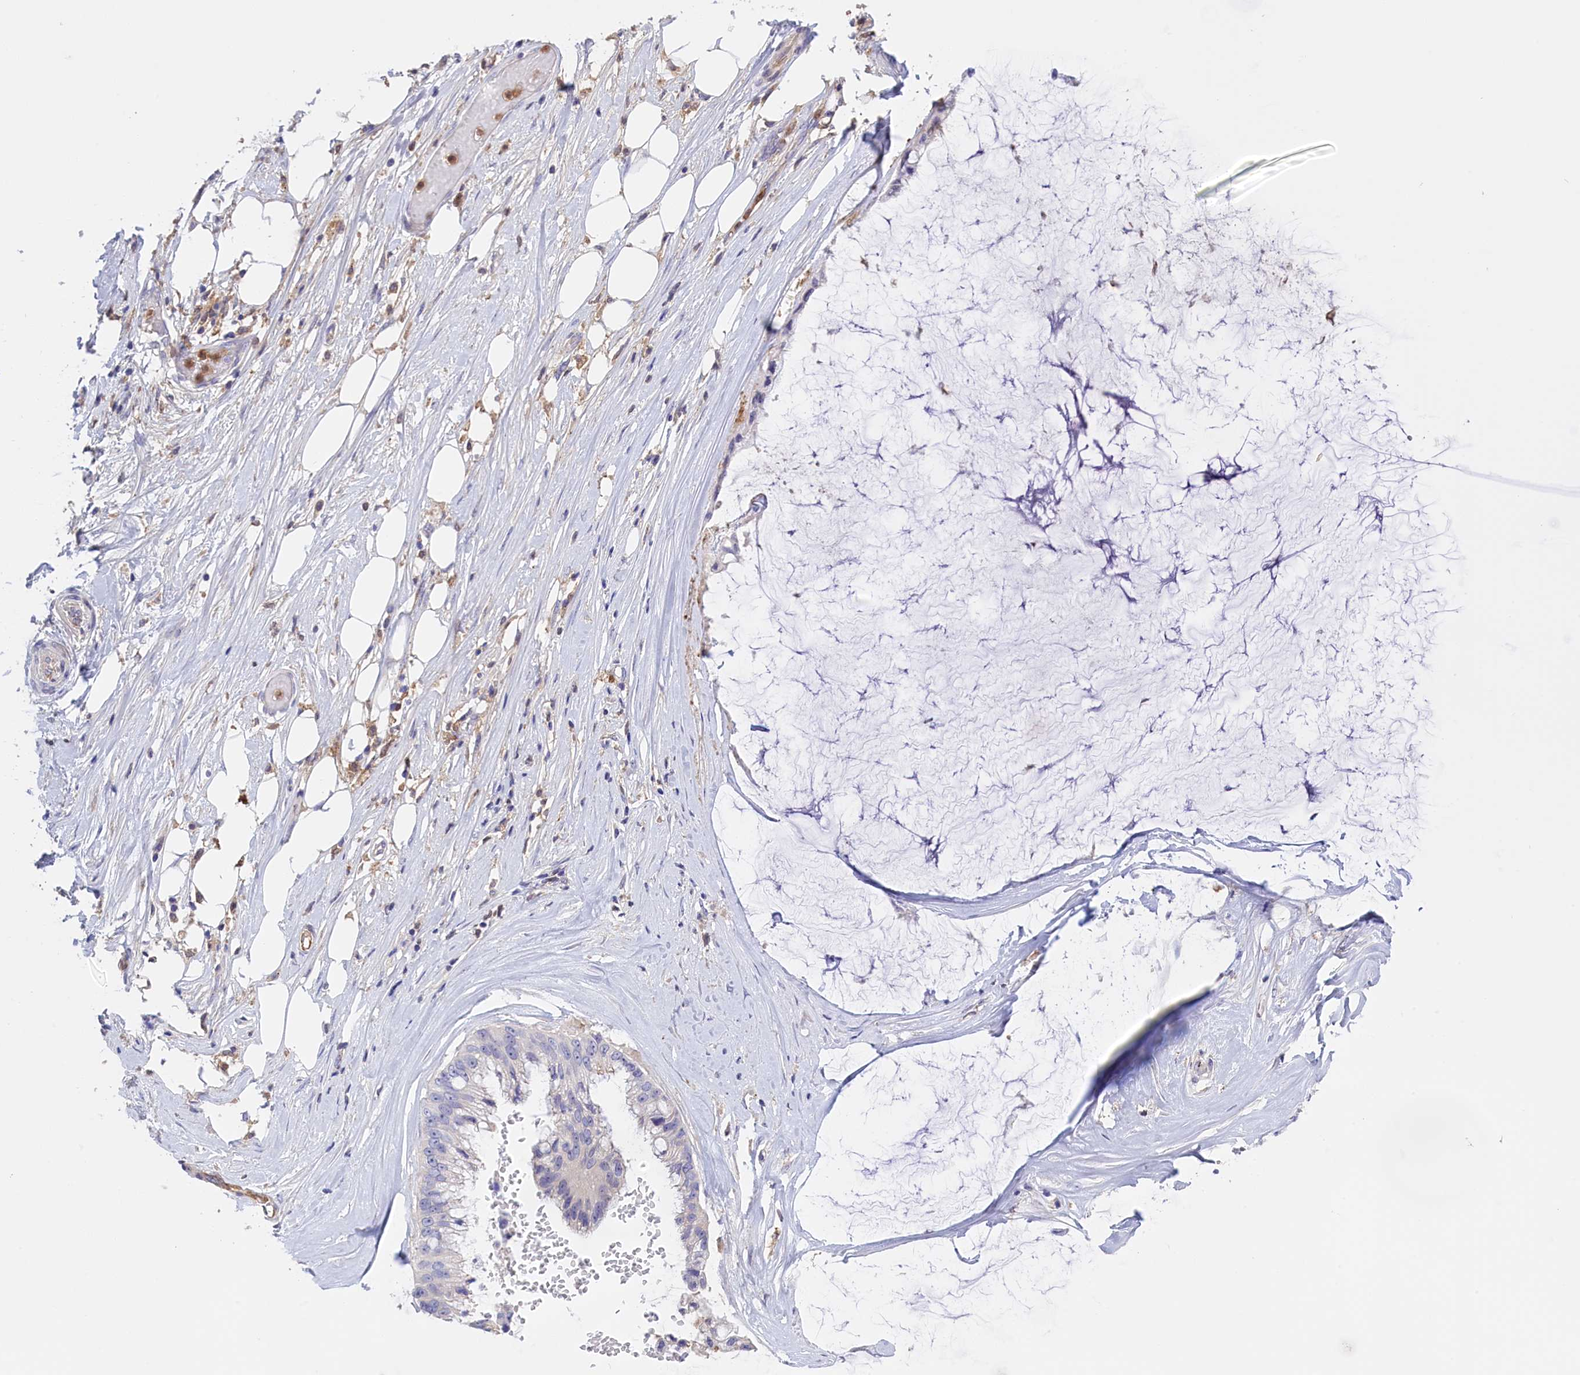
{"staining": {"intensity": "negative", "quantity": "none", "location": "none"}, "tissue": "ovarian cancer", "cell_type": "Tumor cells", "image_type": "cancer", "snomed": [{"axis": "morphology", "description": "Cystadenocarcinoma, mucinous, NOS"}, {"axis": "topography", "description": "Ovary"}], "caption": "Tumor cells are negative for brown protein staining in ovarian mucinous cystadenocarcinoma. (DAB (3,3'-diaminobenzidine) immunohistochemistry, high magnification).", "gene": "FAM149B1", "patient": {"sex": "female", "age": 39}}